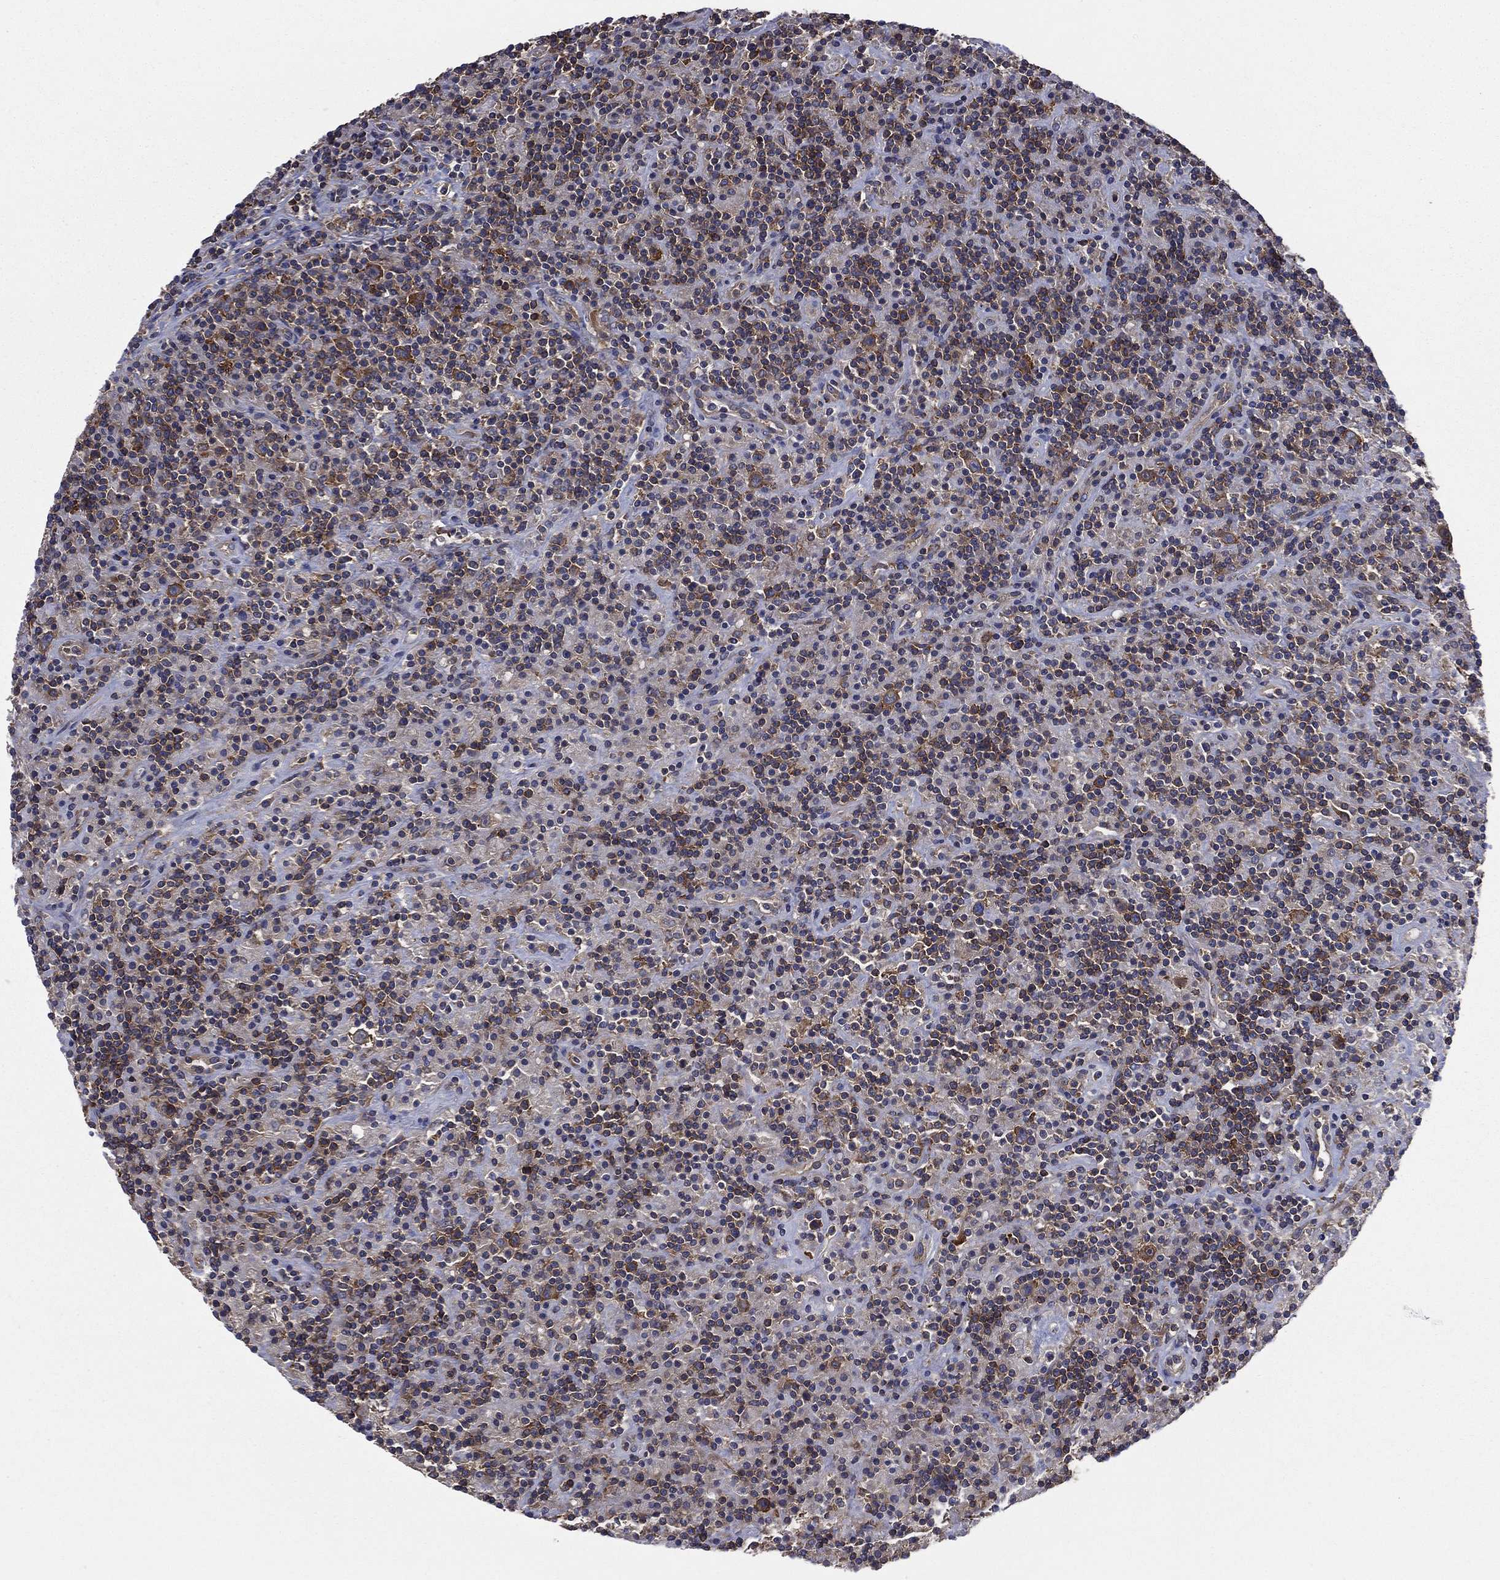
{"staining": {"intensity": "moderate", "quantity": ">75%", "location": "cytoplasmic/membranous"}, "tissue": "lymphoma", "cell_type": "Tumor cells", "image_type": "cancer", "snomed": [{"axis": "morphology", "description": "Hodgkin's disease, NOS"}, {"axis": "topography", "description": "Lymph node"}], "caption": "Lymphoma stained with DAB immunohistochemistry exhibits medium levels of moderate cytoplasmic/membranous staining in approximately >75% of tumor cells.", "gene": "FARSA", "patient": {"sex": "male", "age": 70}}